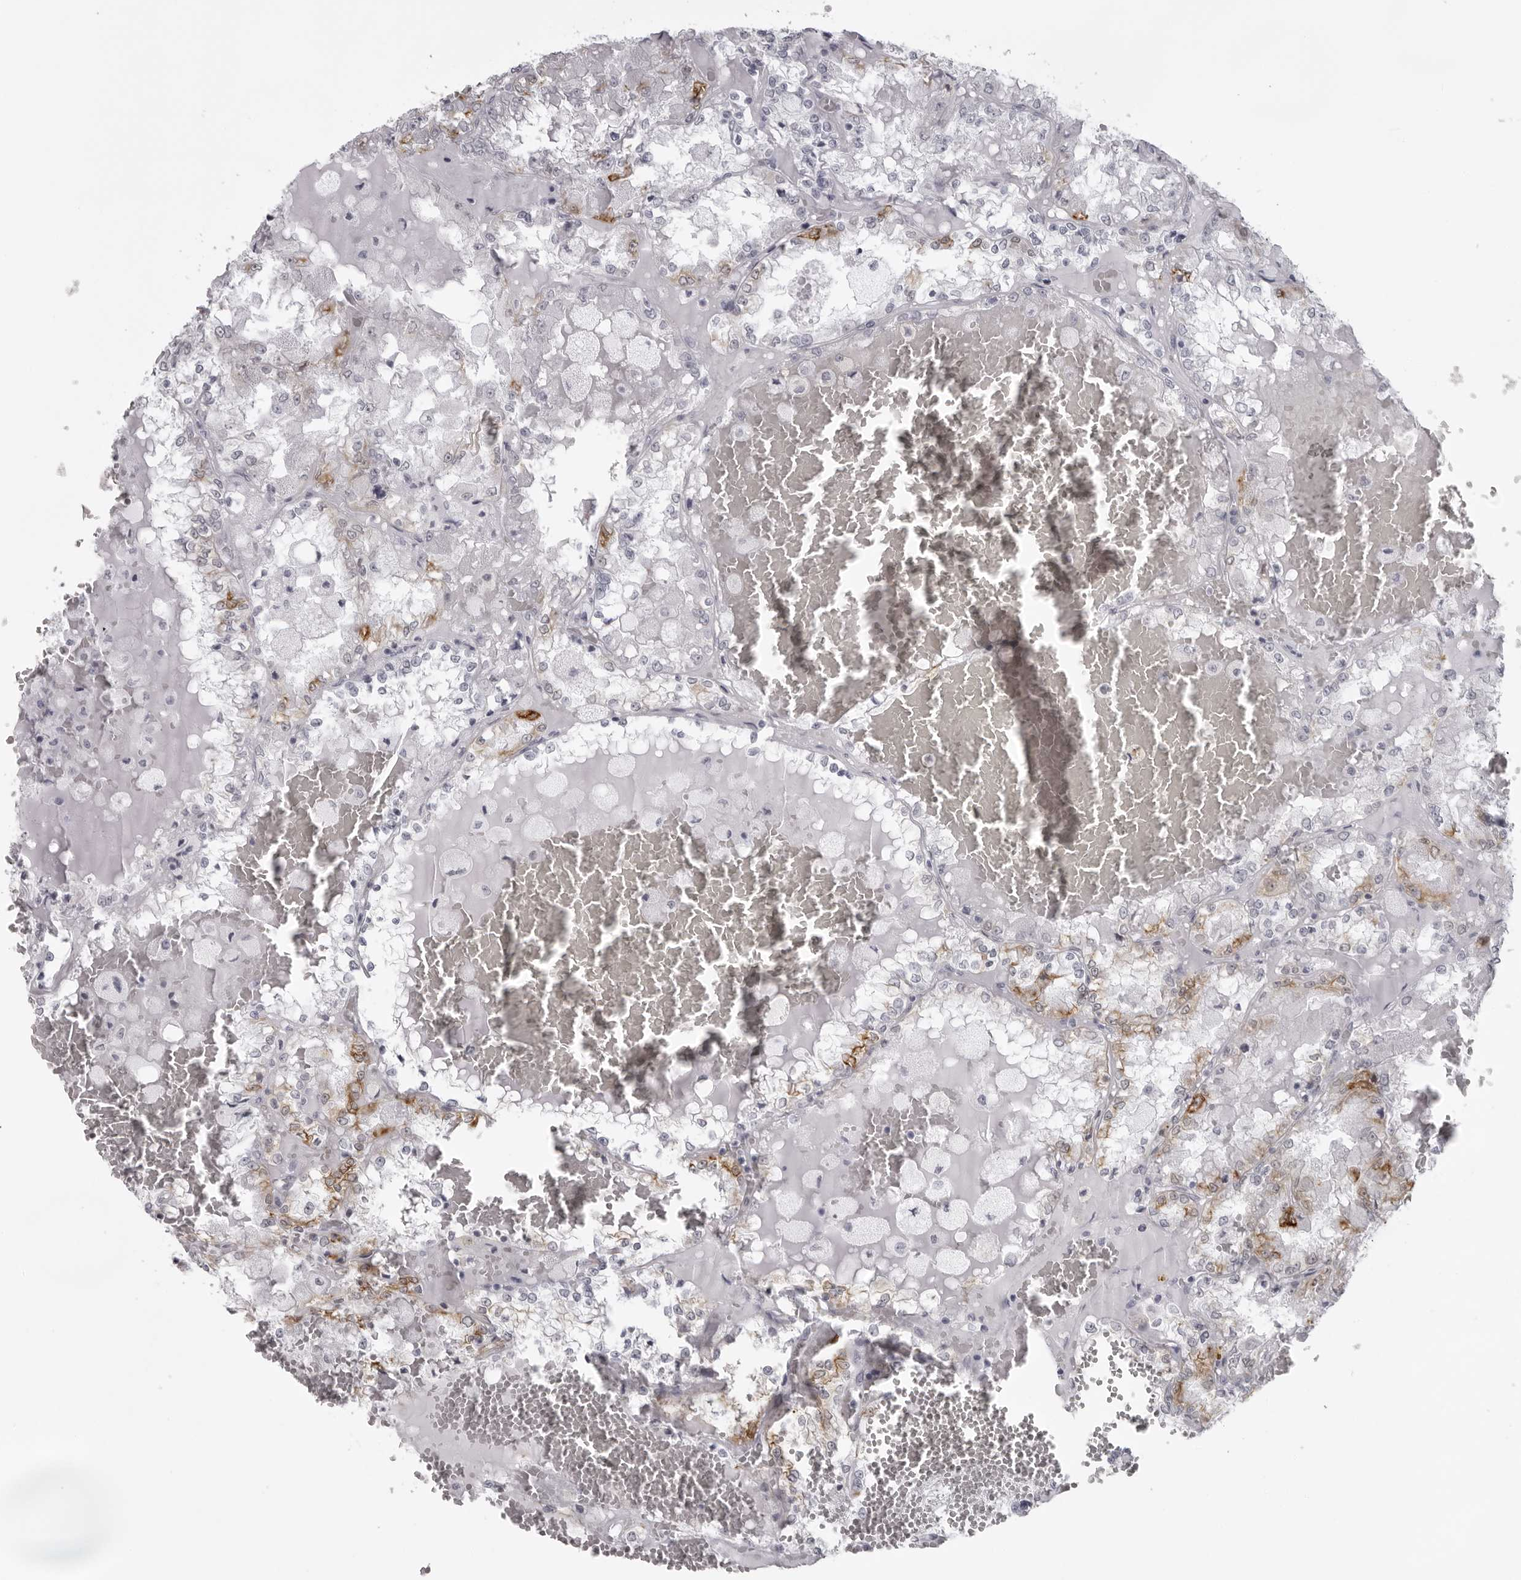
{"staining": {"intensity": "moderate", "quantity": "<25%", "location": "cytoplasmic/membranous"}, "tissue": "renal cancer", "cell_type": "Tumor cells", "image_type": "cancer", "snomed": [{"axis": "morphology", "description": "Adenocarcinoma, NOS"}, {"axis": "topography", "description": "Kidney"}], "caption": "Immunohistochemical staining of renal adenocarcinoma displays low levels of moderate cytoplasmic/membranous protein positivity in approximately <25% of tumor cells.", "gene": "UROD", "patient": {"sex": "female", "age": 56}}